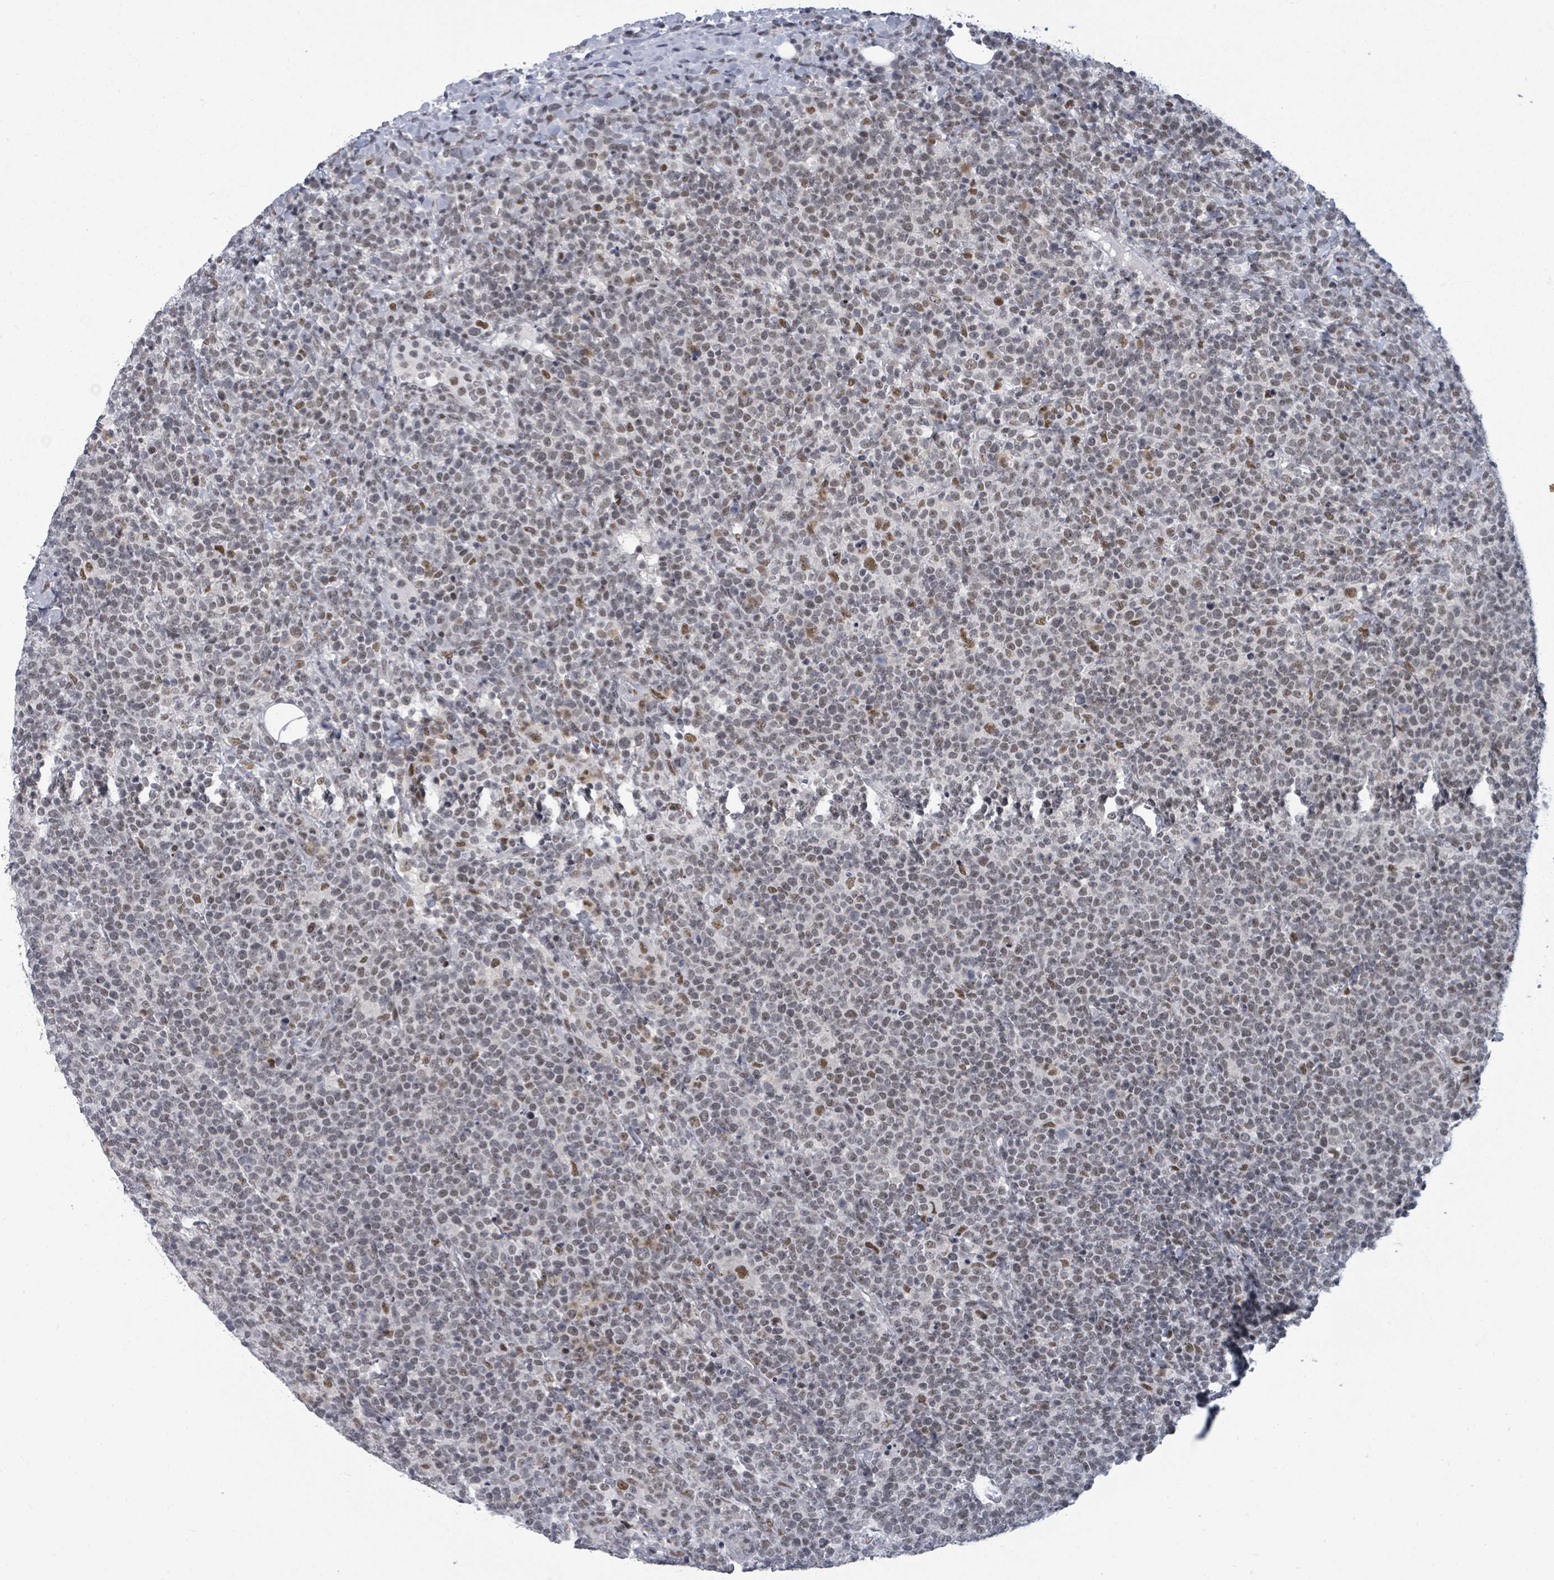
{"staining": {"intensity": "weak", "quantity": "25%-75%", "location": "nuclear"}, "tissue": "lymphoma", "cell_type": "Tumor cells", "image_type": "cancer", "snomed": [{"axis": "morphology", "description": "Malignant lymphoma, non-Hodgkin's type, High grade"}, {"axis": "topography", "description": "Lymph node"}], "caption": "Immunohistochemistry staining of lymphoma, which displays low levels of weak nuclear expression in about 25%-75% of tumor cells indicating weak nuclear protein staining. The staining was performed using DAB (brown) for protein detection and nuclei were counterstained in hematoxylin (blue).", "gene": "ERCC5", "patient": {"sex": "male", "age": 61}}